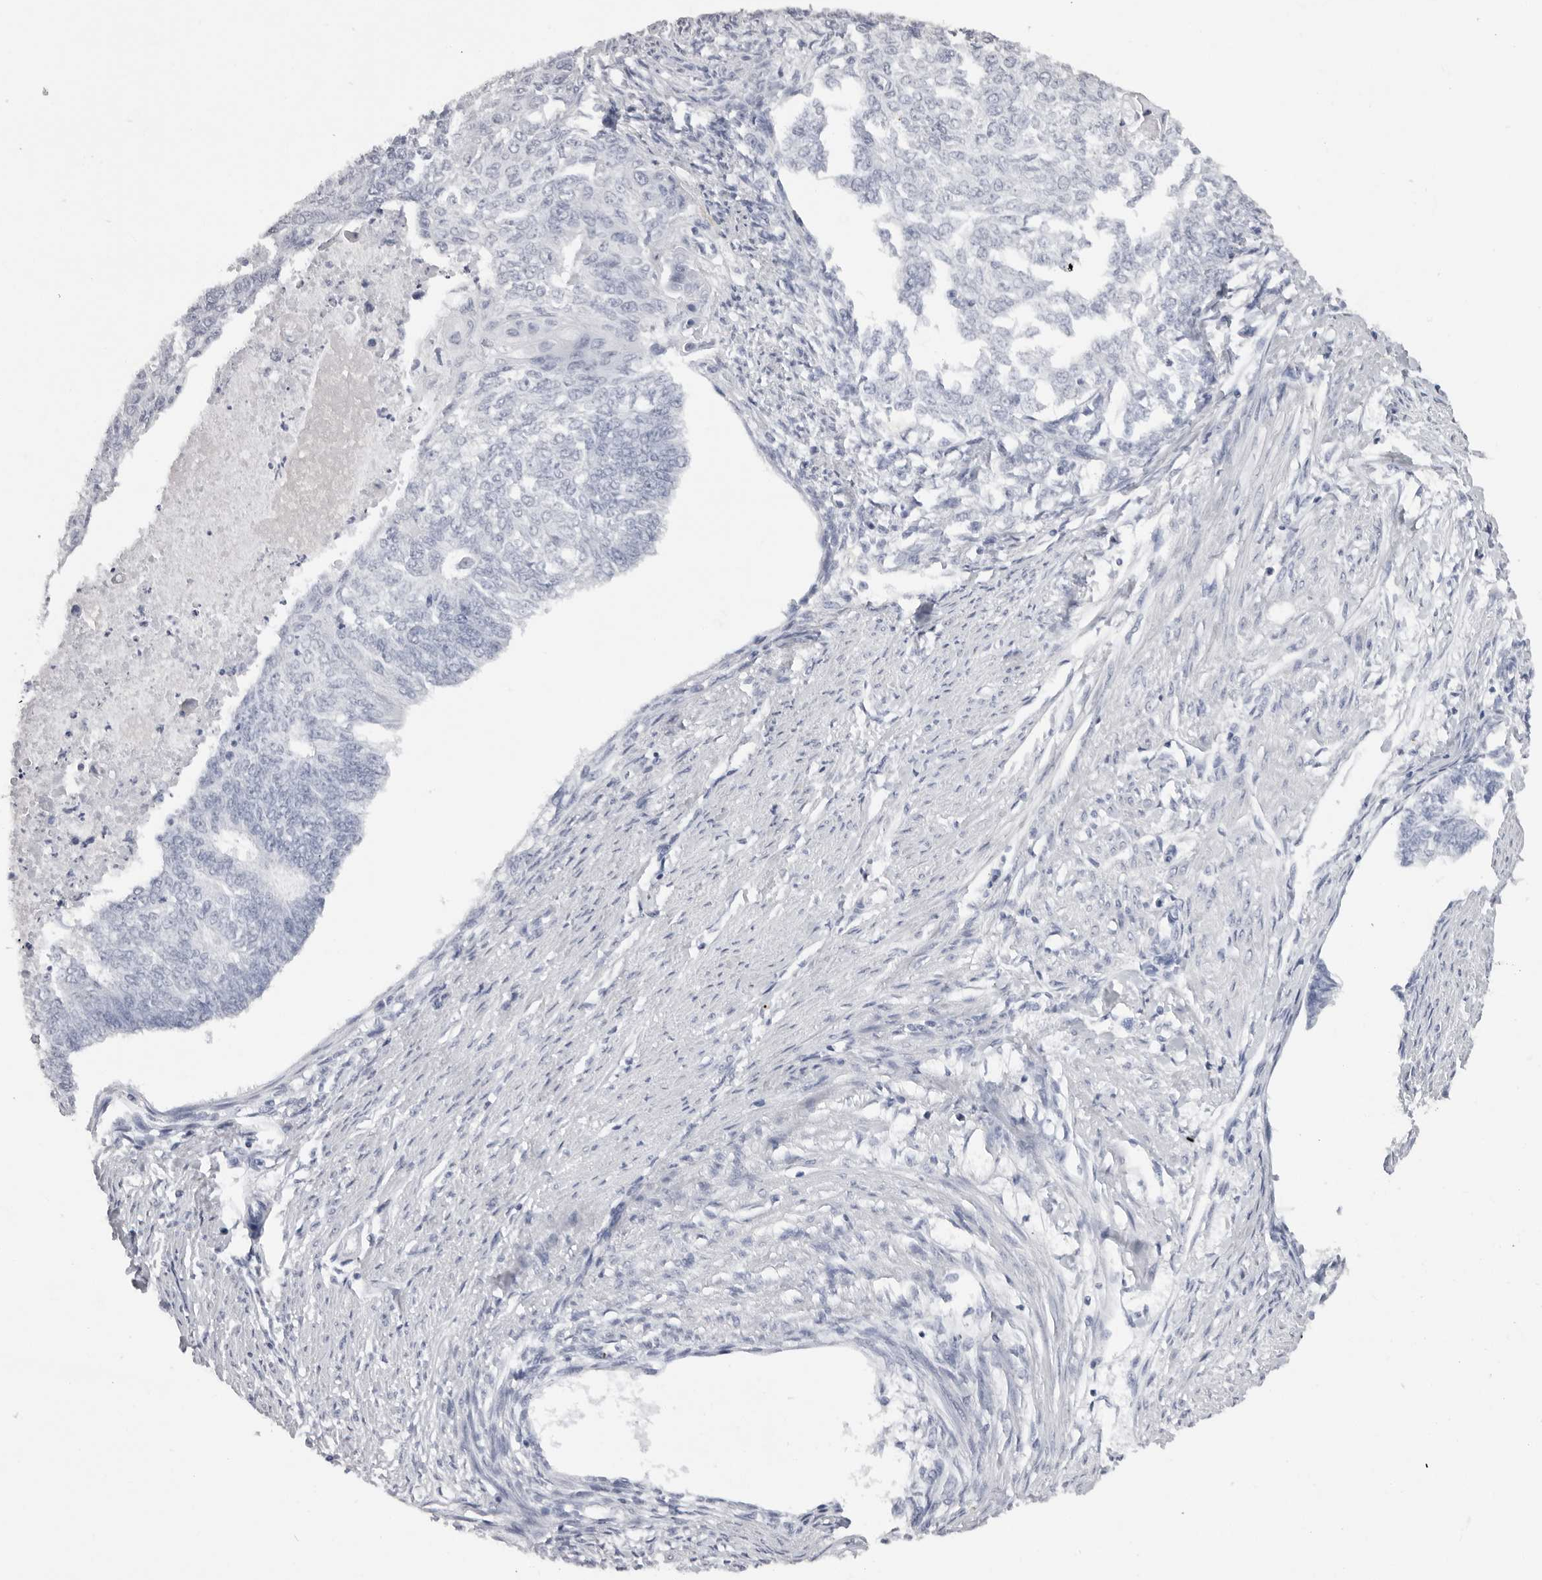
{"staining": {"intensity": "negative", "quantity": "none", "location": "none"}, "tissue": "endometrial cancer", "cell_type": "Tumor cells", "image_type": "cancer", "snomed": [{"axis": "morphology", "description": "Adenocarcinoma, NOS"}, {"axis": "topography", "description": "Endometrium"}], "caption": "Protein analysis of adenocarcinoma (endometrial) demonstrates no significant expression in tumor cells.", "gene": "CST1", "patient": {"sex": "female", "age": 32}}